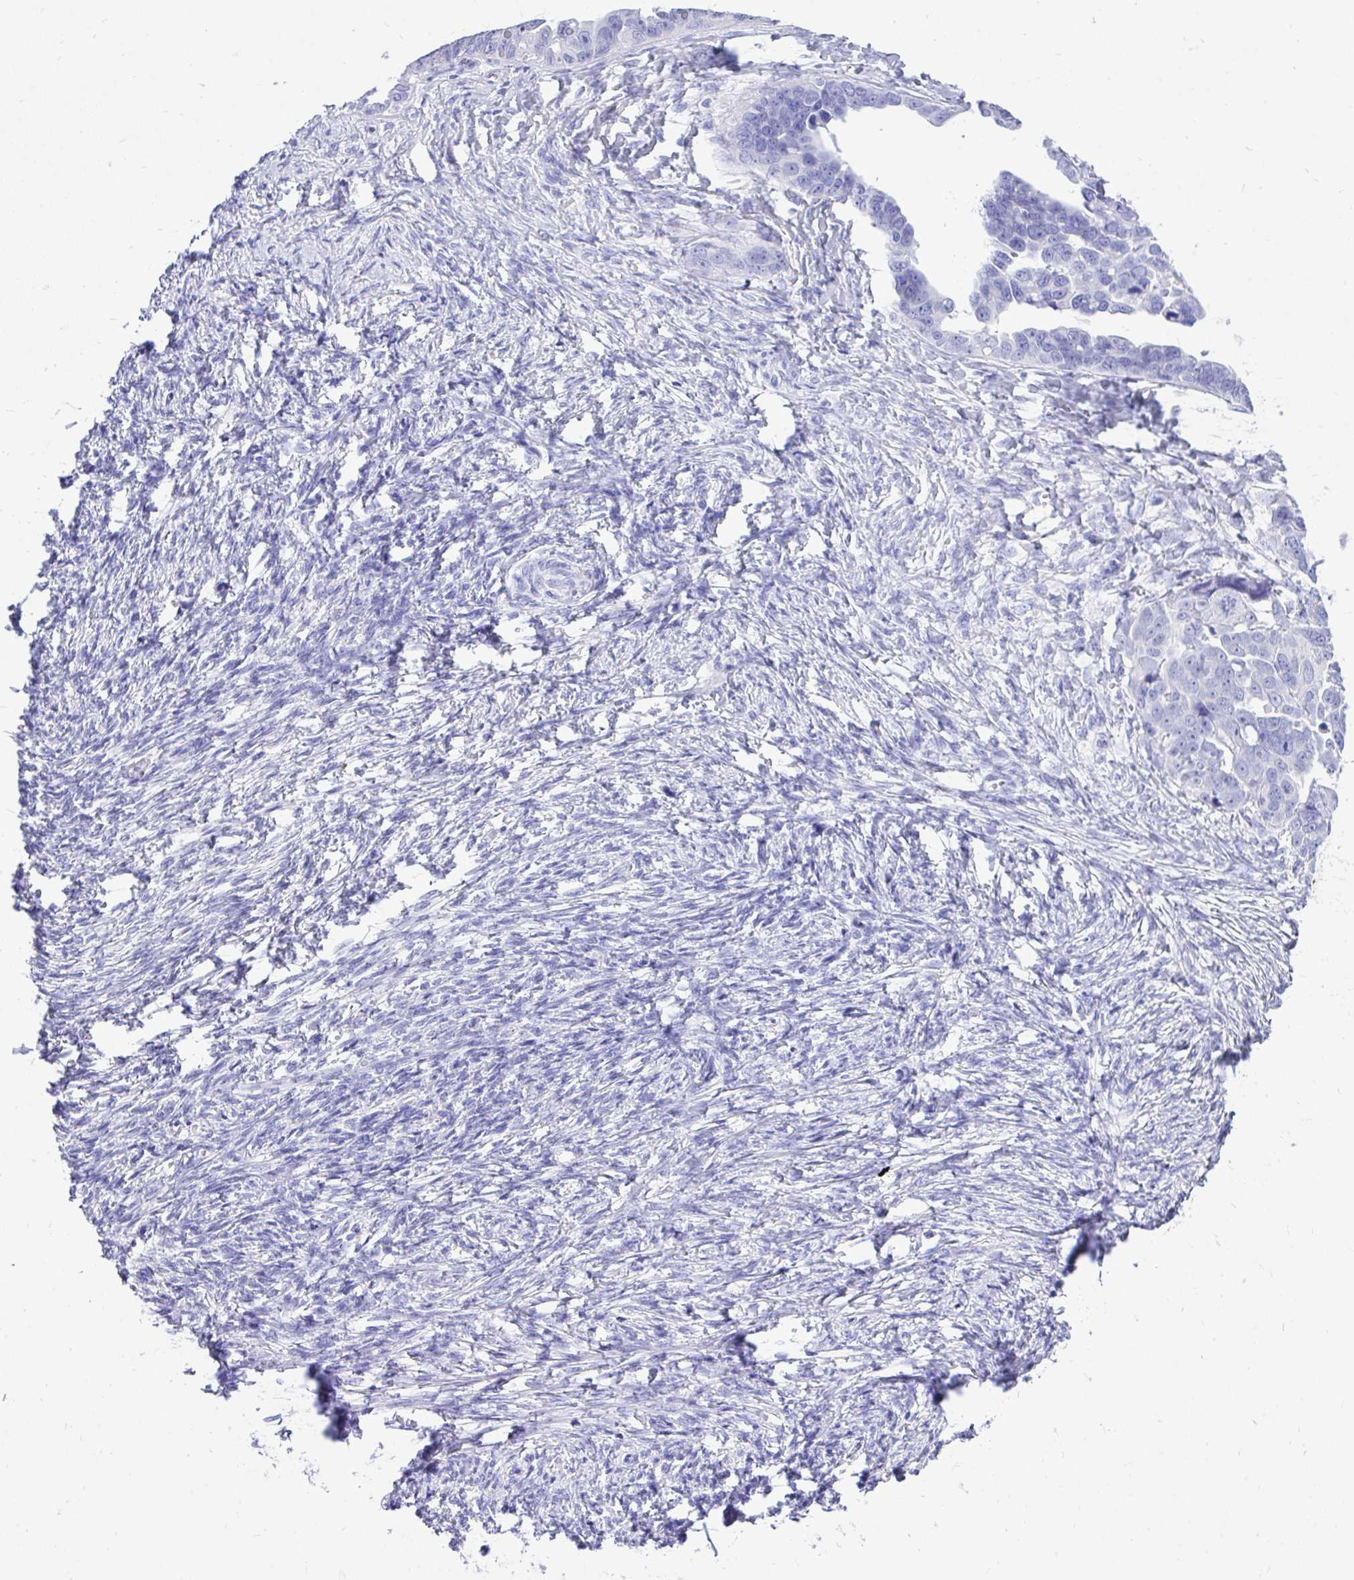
{"staining": {"intensity": "negative", "quantity": "none", "location": "none"}, "tissue": "ovarian cancer", "cell_type": "Tumor cells", "image_type": "cancer", "snomed": [{"axis": "morphology", "description": "Cystadenocarcinoma, serous, NOS"}, {"axis": "topography", "description": "Ovary"}], "caption": "This is an IHC photomicrograph of human serous cystadenocarcinoma (ovarian). There is no expression in tumor cells.", "gene": "MON1A", "patient": {"sex": "female", "age": 59}}